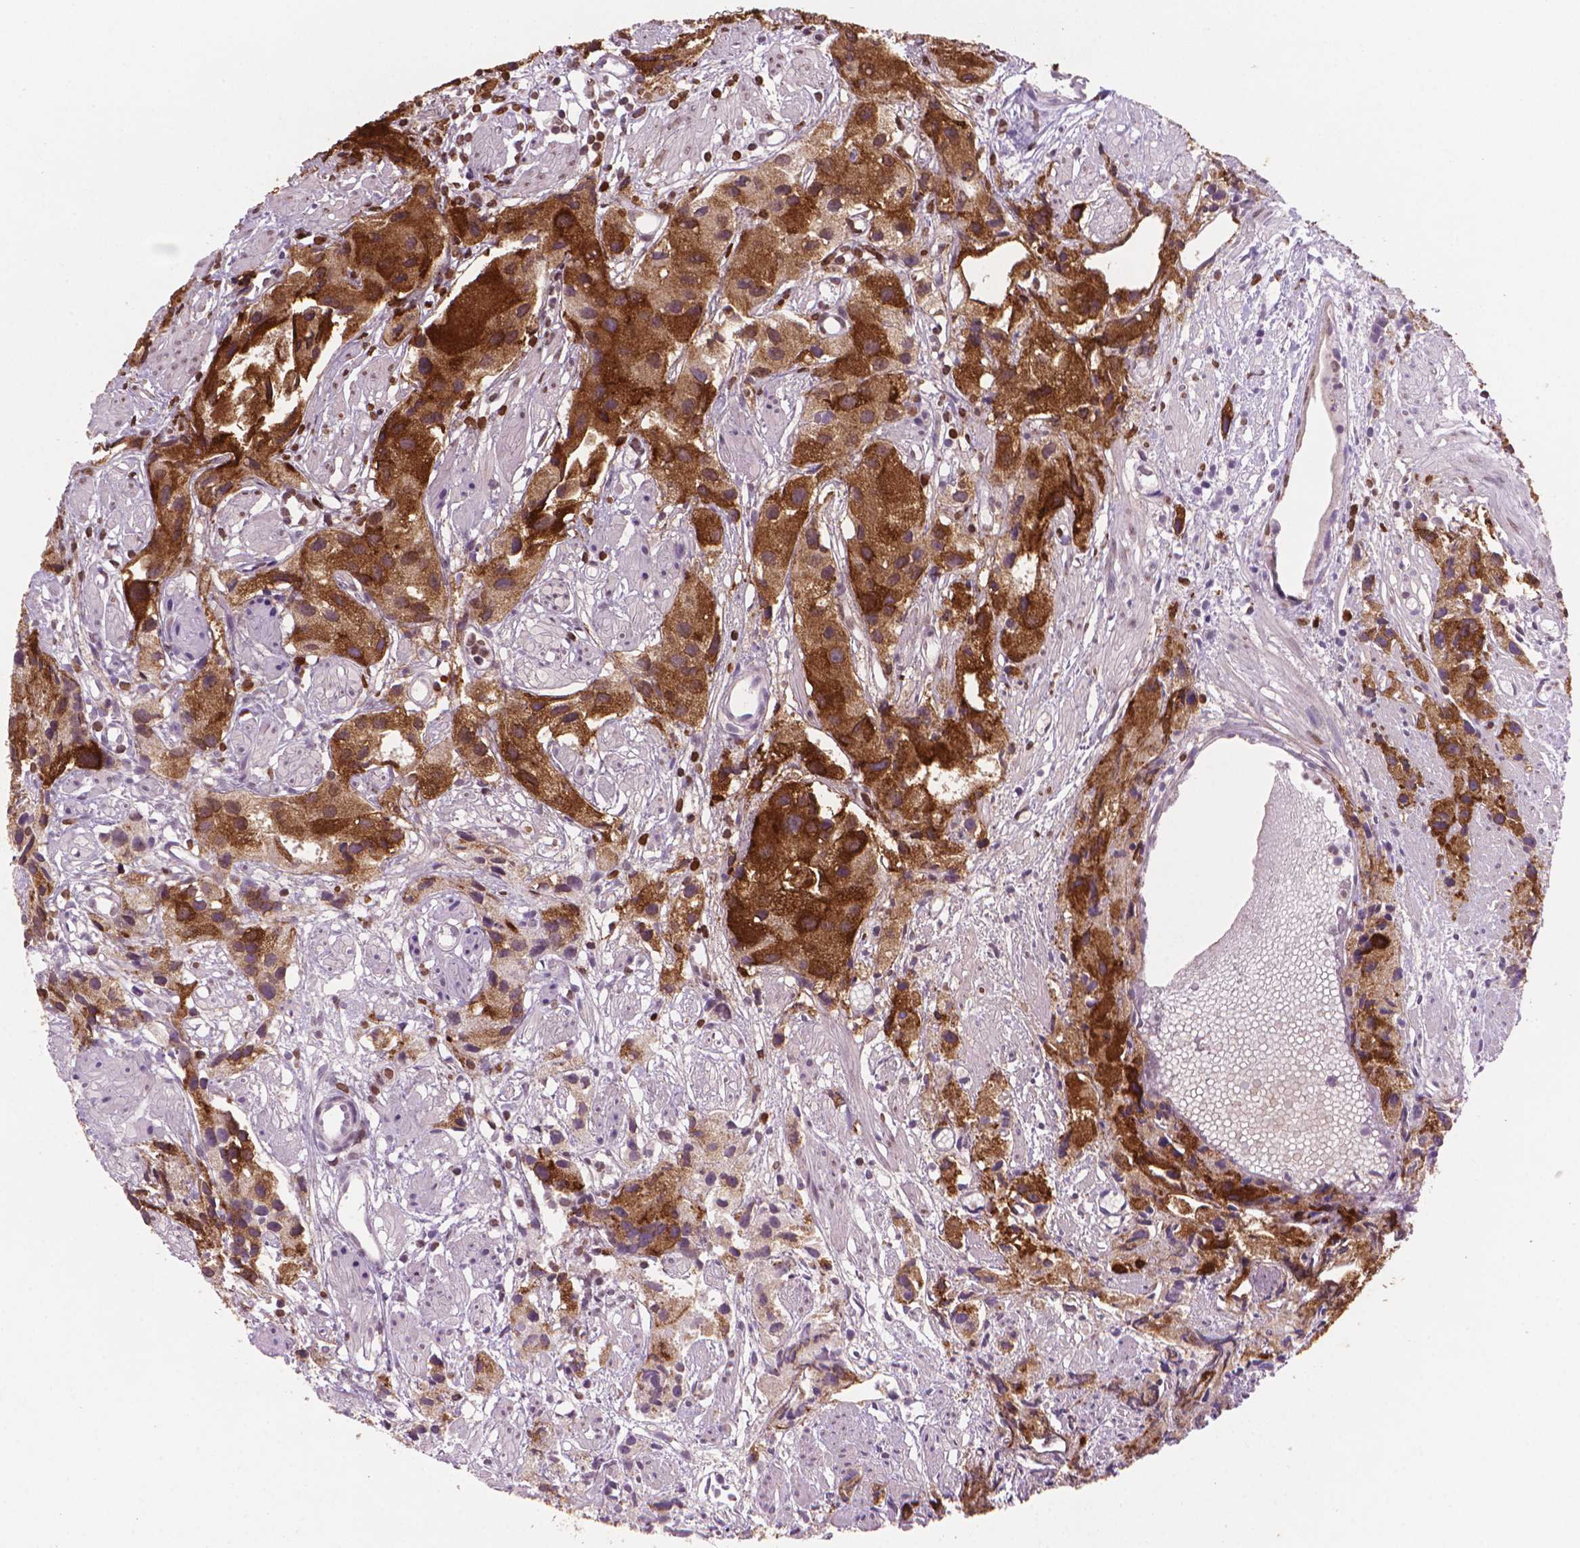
{"staining": {"intensity": "strong", "quantity": "25%-75%", "location": "cytoplasmic/membranous"}, "tissue": "prostate cancer", "cell_type": "Tumor cells", "image_type": "cancer", "snomed": [{"axis": "morphology", "description": "Adenocarcinoma, High grade"}, {"axis": "topography", "description": "Prostate"}], "caption": "Approximately 25%-75% of tumor cells in human high-grade adenocarcinoma (prostate) exhibit strong cytoplasmic/membranous protein staining as visualized by brown immunohistochemical staining.", "gene": "MUC1", "patient": {"sex": "male", "age": 68}}